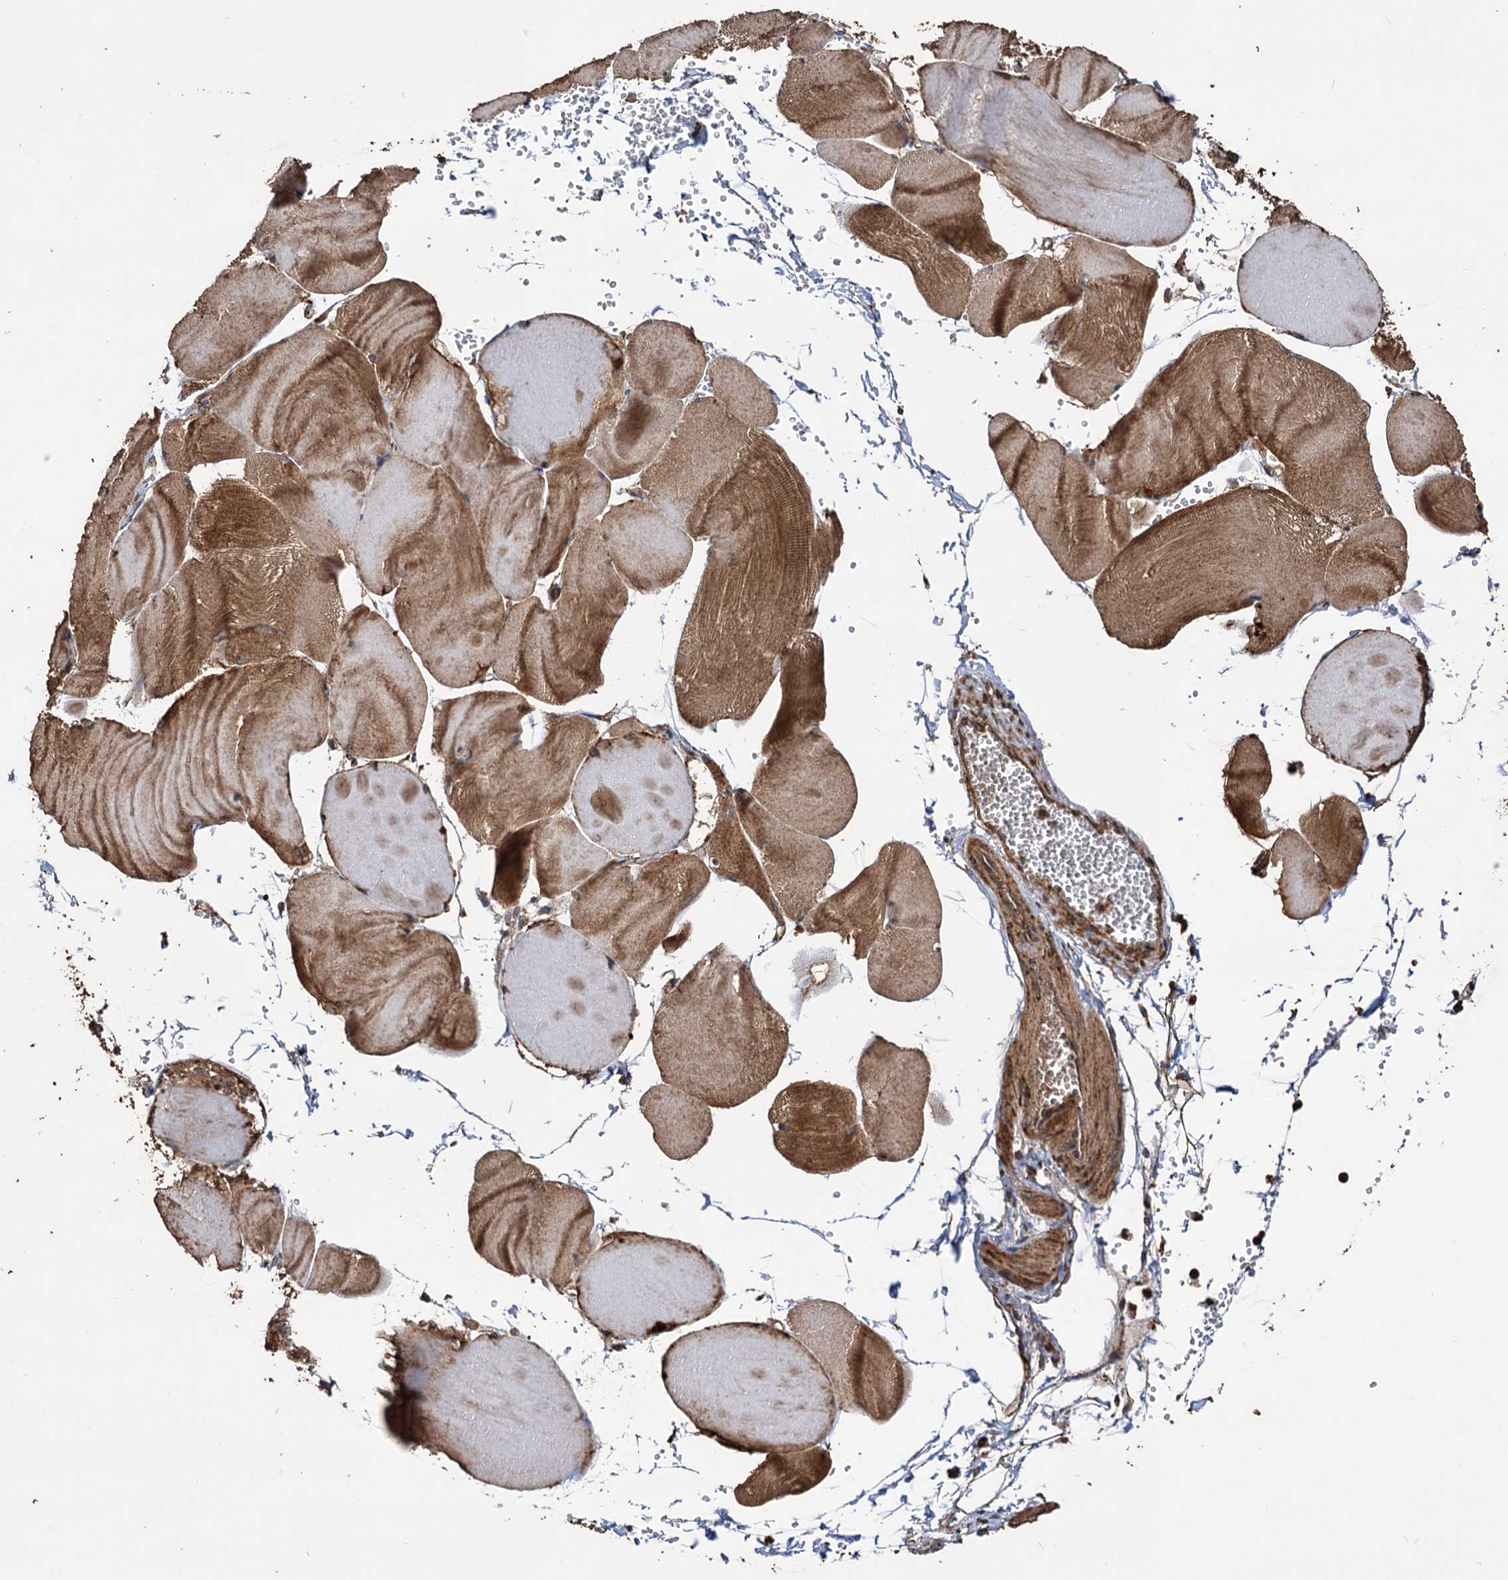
{"staining": {"intensity": "moderate", "quantity": ">75%", "location": "cytoplasmic/membranous"}, "tissue": "skeletal muscle", "cell_type": "Myocytes", "image_type": "normal", "snomed": [{"axis": "morphology", "description": "Normal tissue, NOS"}, {"axis": "morphology", "description": "Basal cell carcinoma"}, {"axis": "topography", "description": "Skeletal muscle"}], "caption": "Myocytes exhibit medium levels of moderate cytoplasmic/membranous positivity in approximately >75% of cells in normal human skeletal muscle. (DAB (3,3'-diaminobenzidine) IHC with brightfield microscopy, high magnification).", "gene": "IPO4", "patient": {"sex": "female", "age": 64}}